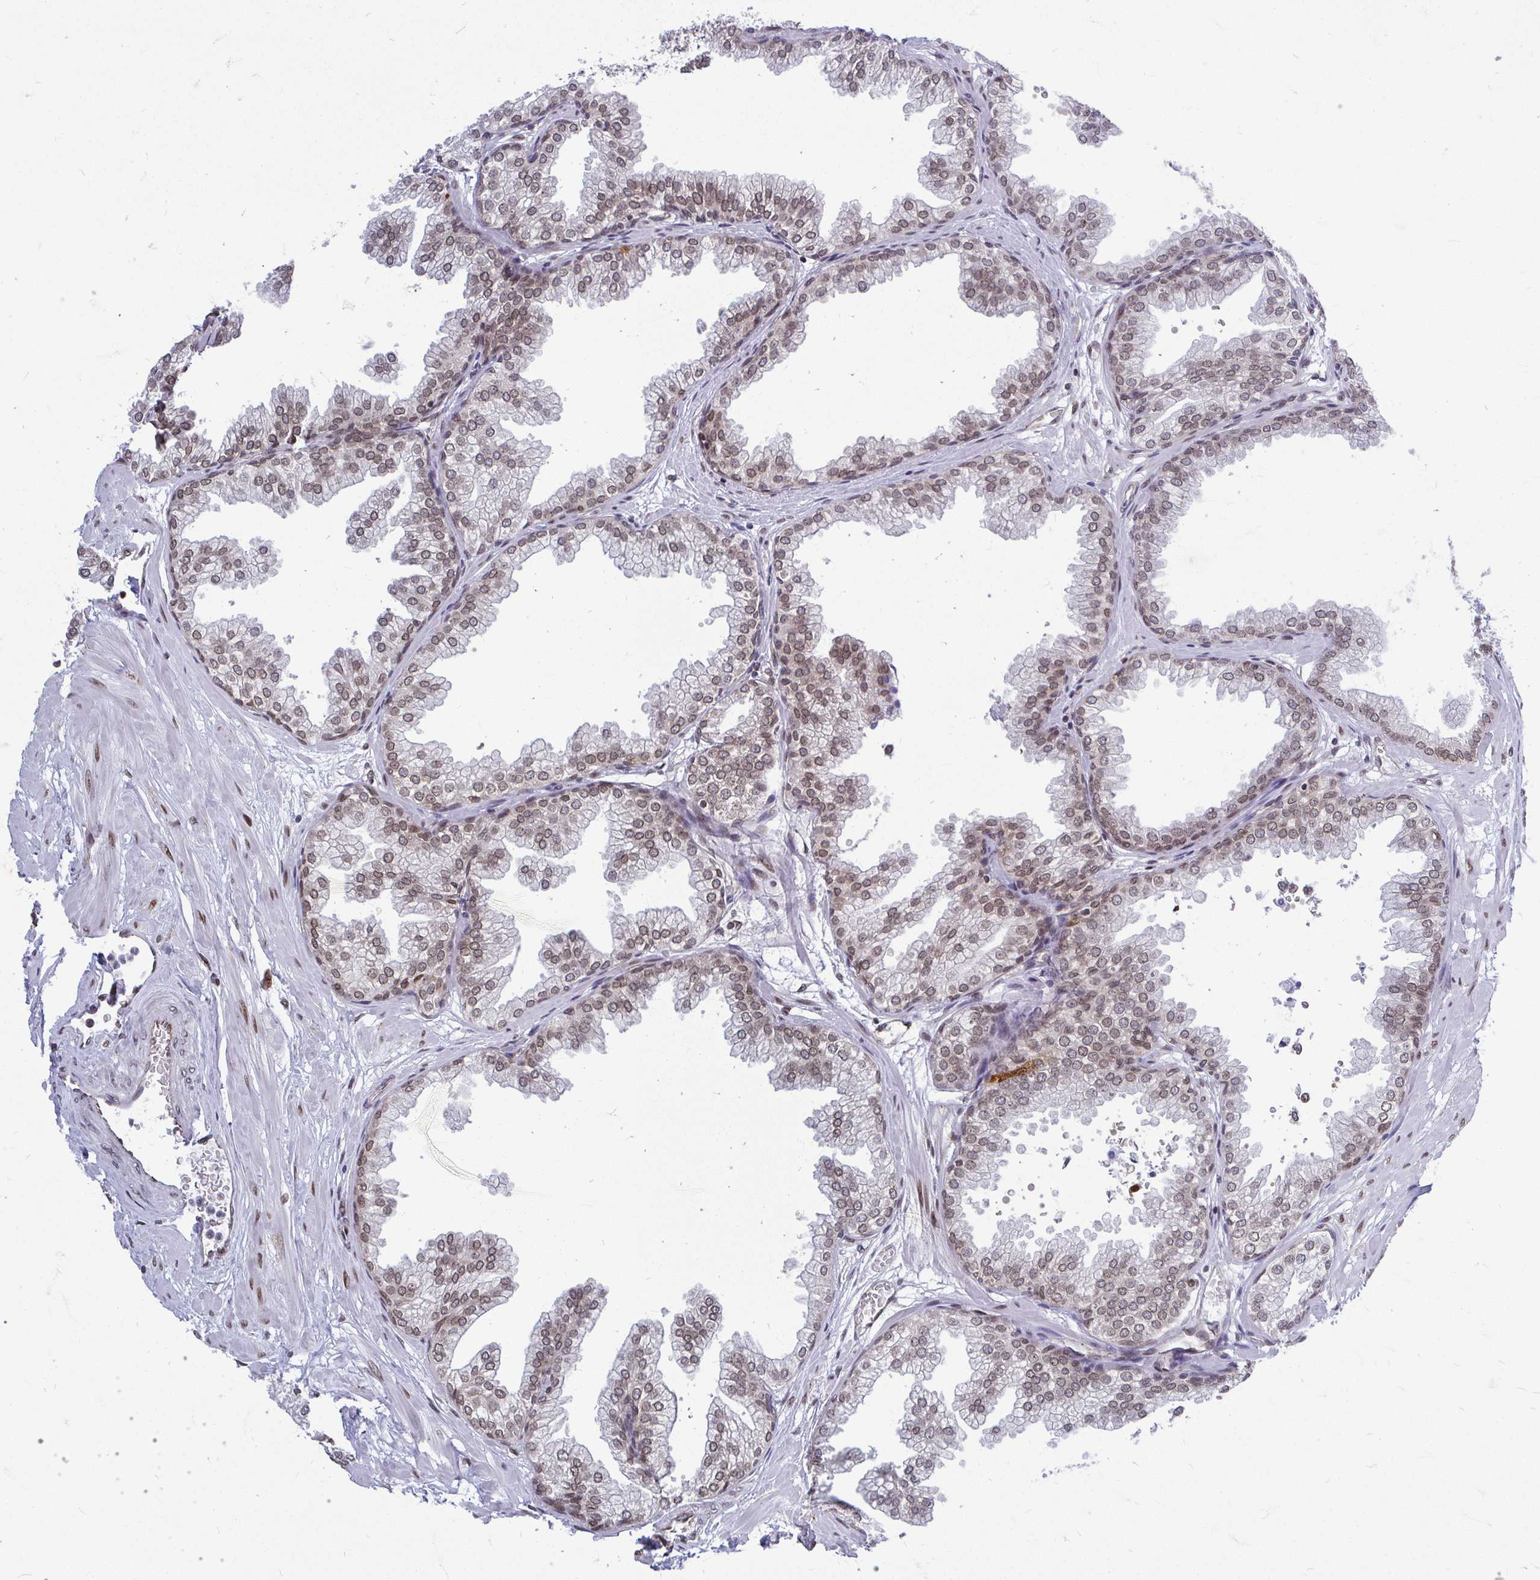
{"staining": {"intensity": "moderate", "quantity": "25%-75%", "location": "nuclear"}, "tissue": "prostate", "cell_type": "Glandular cells", "image_type": "normal", "snomed": [{"axis": "morphology", "description": "Normal tissue, NOS"}, {"axis": "topography", "description": "Prostate"}], "caption": "IHC photomicrograph of unremarkable prostate: human prostate stained using immunohistochemistry (IHC) demonstrates medium levels of moderate protein expression localized specifically in the nuclear of glandular cells, appearing as a nuclear brown color.", "gene": "XPO1", "patient": {"sex": "male", "age": 37}}